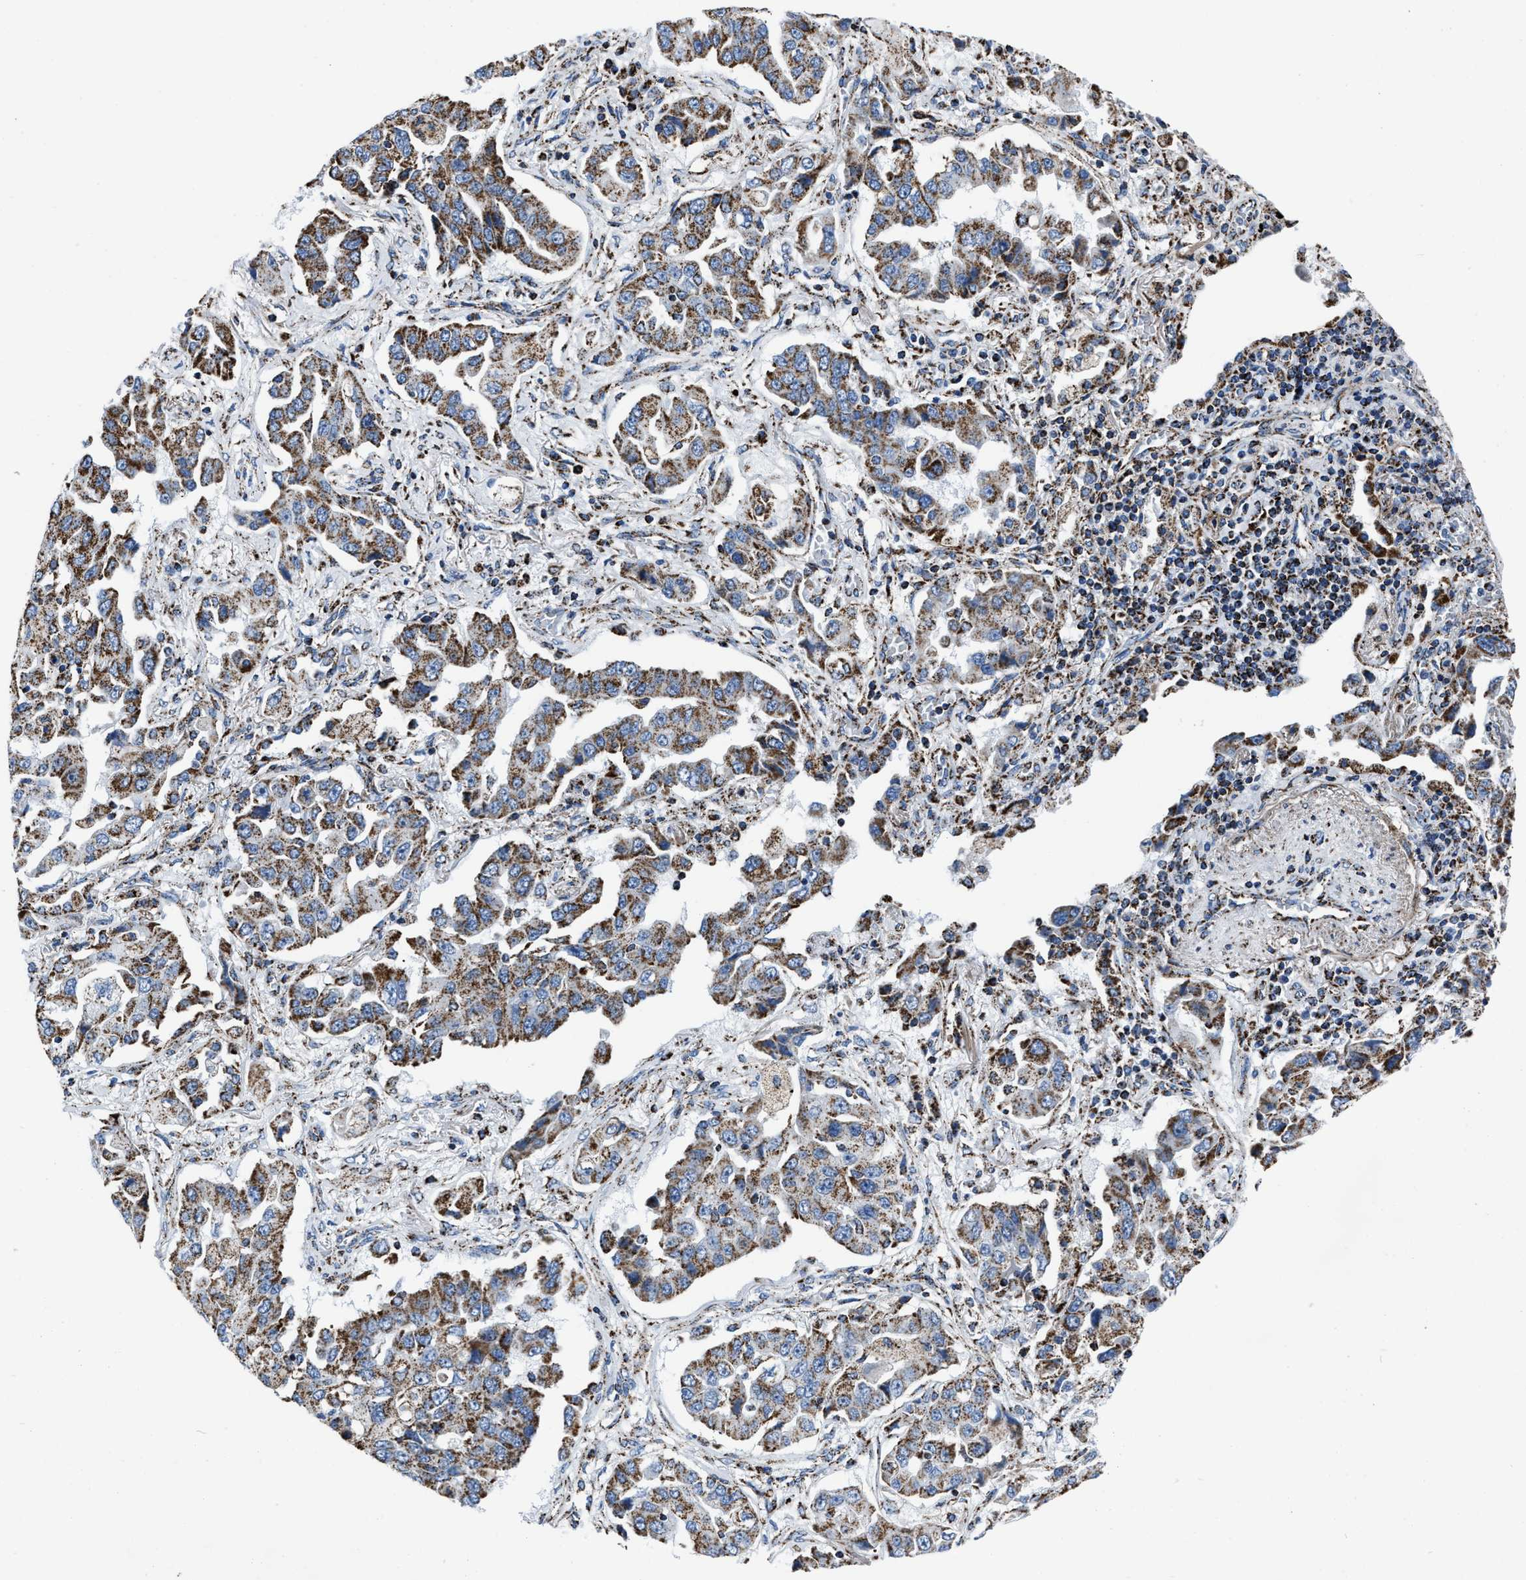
{"staining": {"intensity": "moderate", "quantity": ">75%", "location": "cytoplasmic/membranous"}, "tissue": "lung cancer", "cell_type": "Tumor cells", "image_type": "cancer", "snomed": [{"axis": "morphology", "description": "Adenocarcinoma, NOS"}, {"axis": "topography", "description": "Lung"}], "caption": "Human lung cancer (adenocarcinoma) stained for a protein (brown) shows moderate cytoplasmic/membranous positive staining in about >75% of tumor cells.", "gene": "NSD3", "patient": {"sex": "female", "age": 65}}